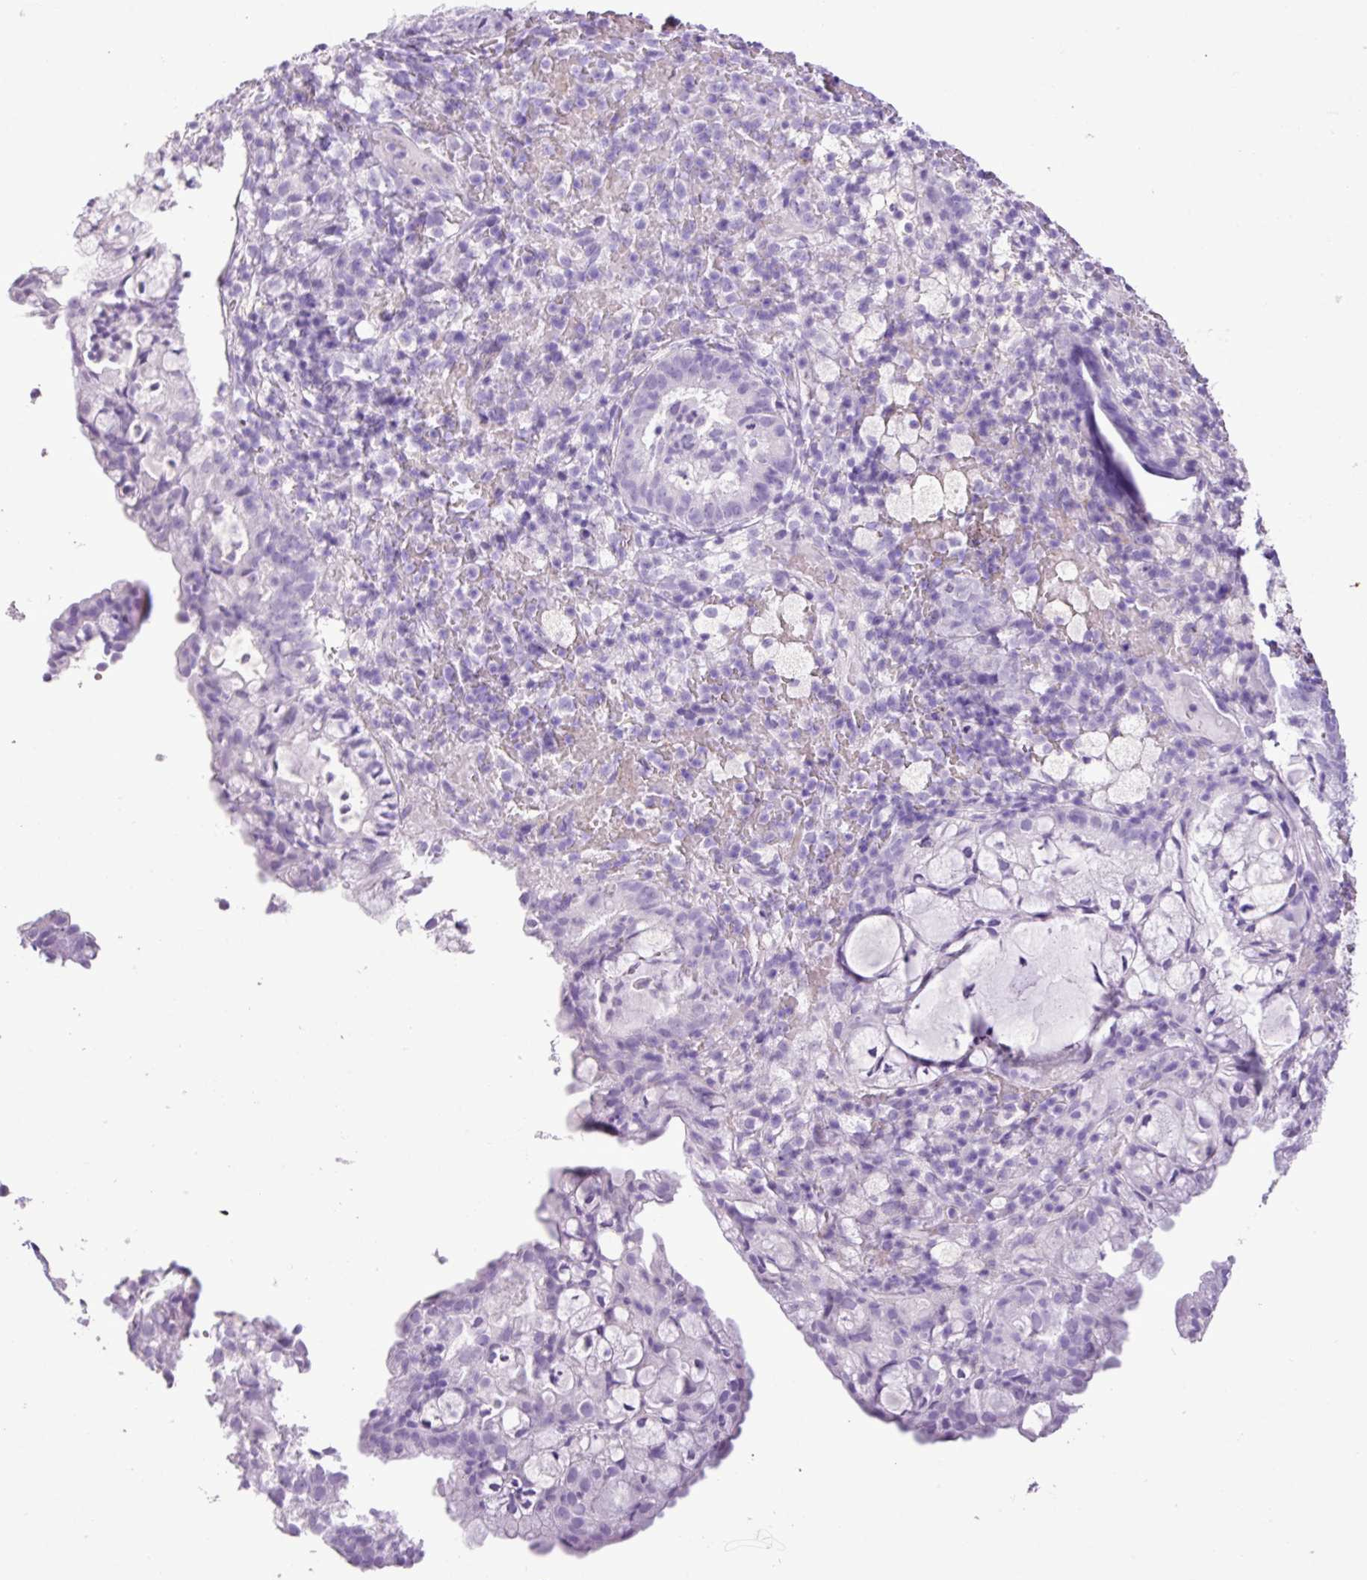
{"staining": {"intensity": "negative", "quantity": "none", "location": "none"}, "tissue": "endometrial cancer", "cell_type": "Tumor cells", "image_type": "cancer", "snomed": [{"axis": "morphology", "description": "Adenocarcinoma, NOS"}, {"axis": "topography", "description": "Endometrium"}], "caption": "Tumor cells show no significant expression in endometrial adenocarcinoma. (Immunohistochemistry, brightfield microscopy, high magnification).", "gene": "ZSCAN5A", "patient": {"sex": "female", "age": 80}}